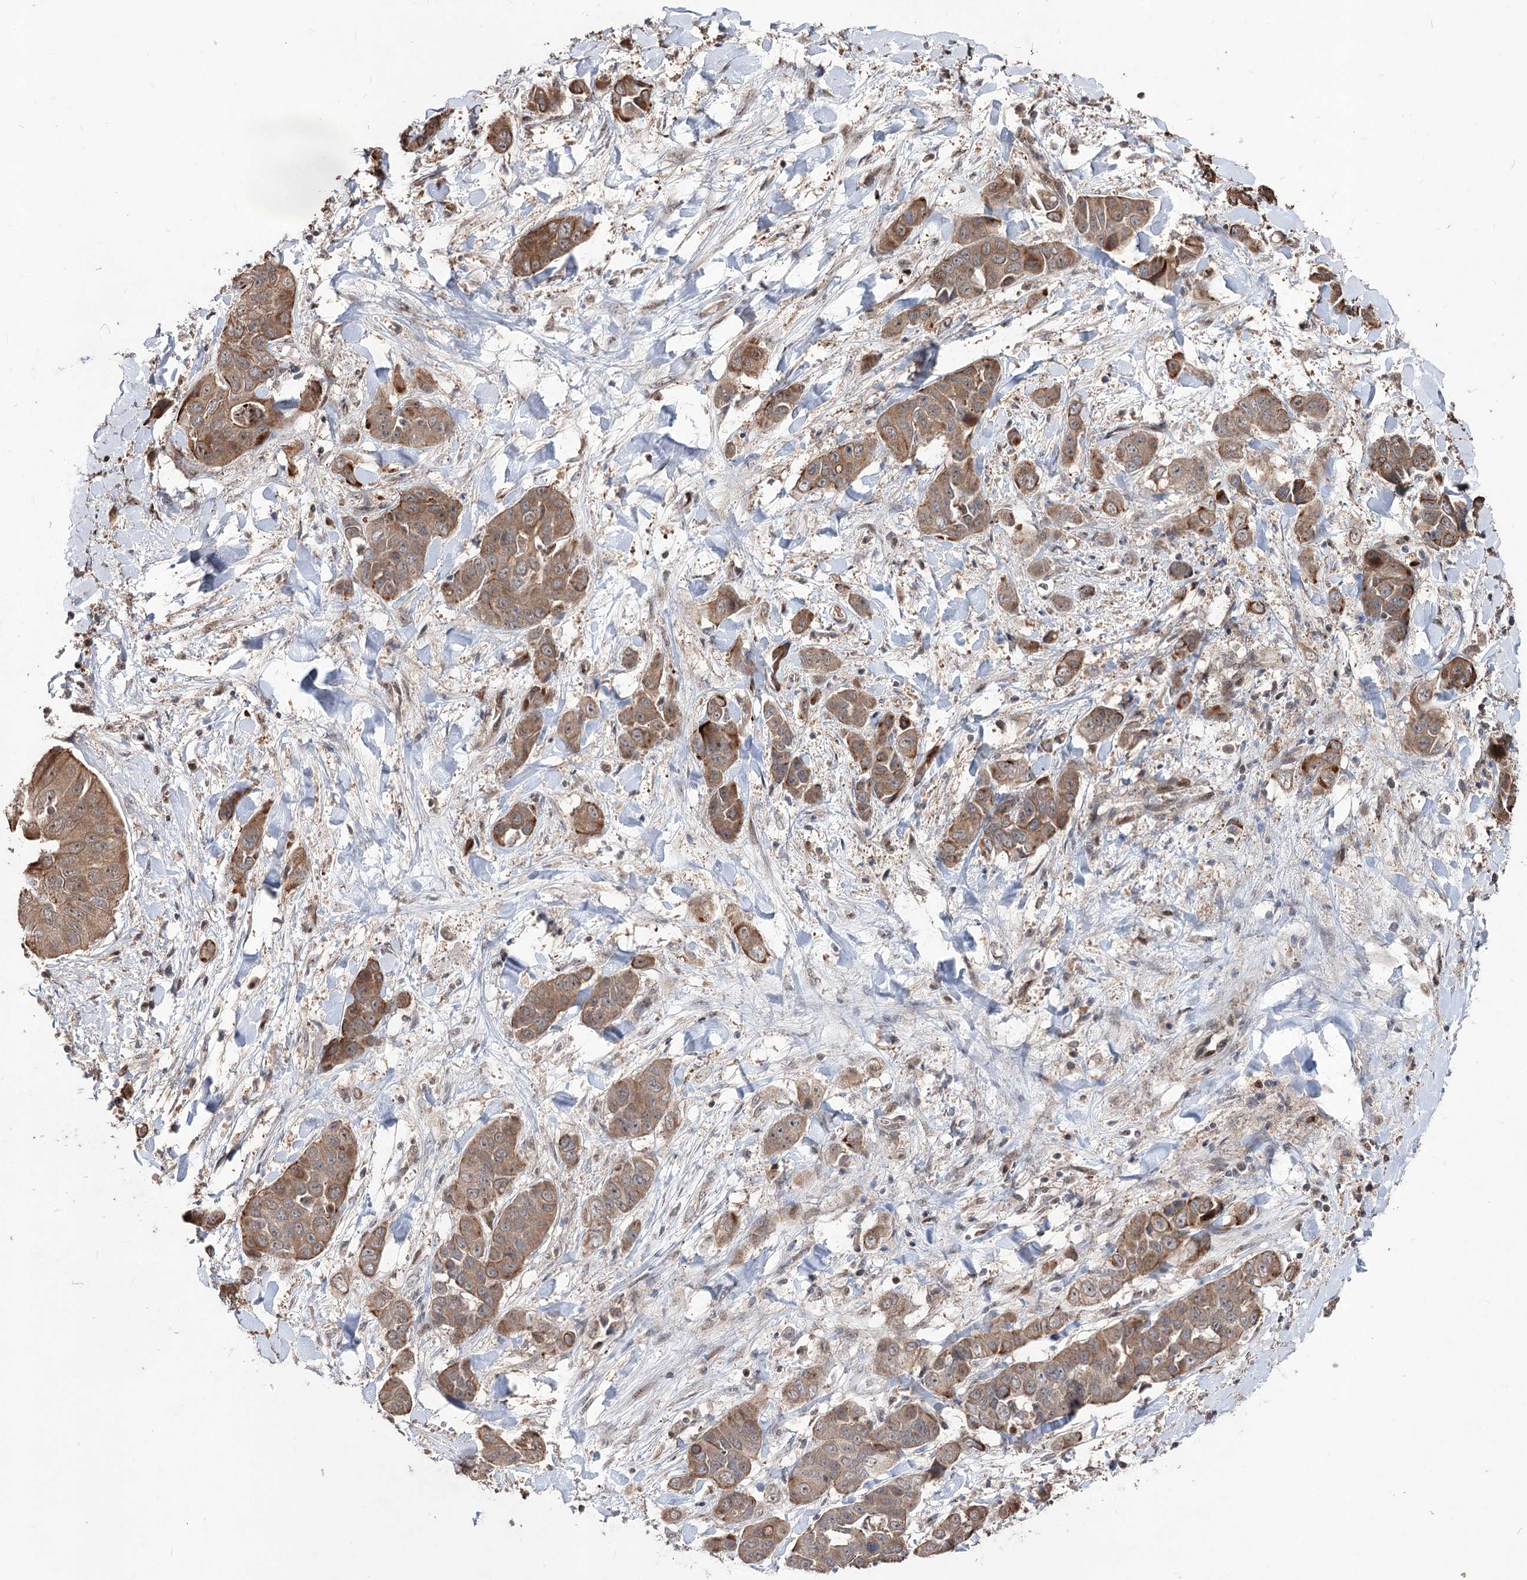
{"staining": {"intensity": "moderate", "quantity": ">75%", "location": "cytoplasmic/membranous"}, "tissue": "liver cancer", "cell_type": "Tumor cells", "image_type": "cancer", "snomed": [{"axis": "morphology", "description": "Cholangiocarcinoma"}, {"axis": "topography", "description": "Liver"}], "caption": "Brown immunohistochemical staining in cholangiocarcinoma (liver) displays moderate cytoplasmic/membranous positivity in about >75% of tumor cells.", "gene": "CPNE8", "patient": {"sex": "female", "age": 52}}